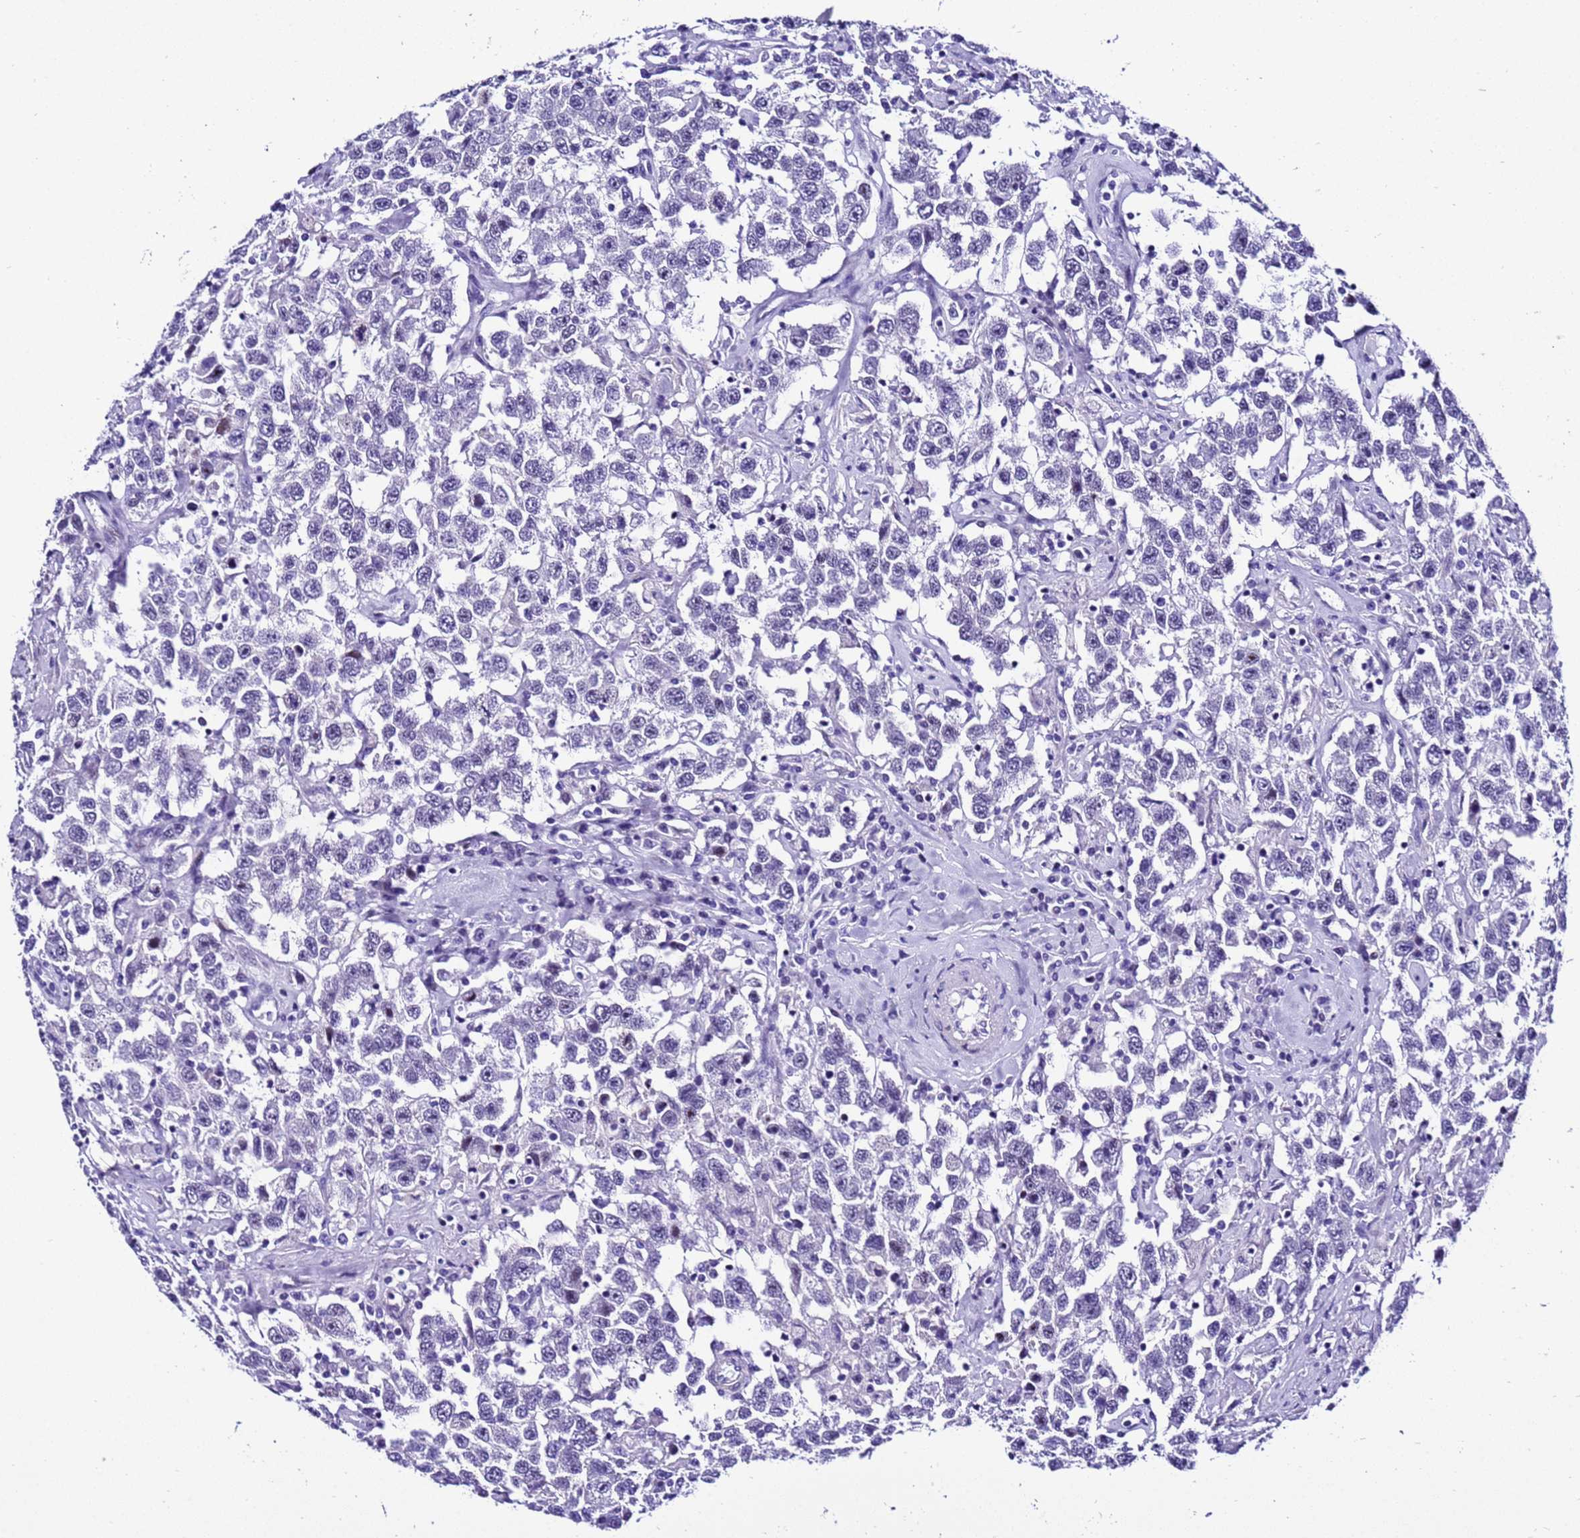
{"staining": {"intensity": "negative", "quantity": "none", "location": "none"}, "tissue": "testis cancer", "cell_type": "Tumor cells", "image_type": "cancer", "snomed": [{"axis": "morphology", "description": "Seminoma, NOS"}, {"axis": "topography", "description": "Testis"}], "caption": "The immunohistochemistry (IHC) image has no significant staining in tumor cells of testis cancer (seminoma) tissue.", "gene": "ZNF417", "patient": {"sex": "male", "age": 41}}